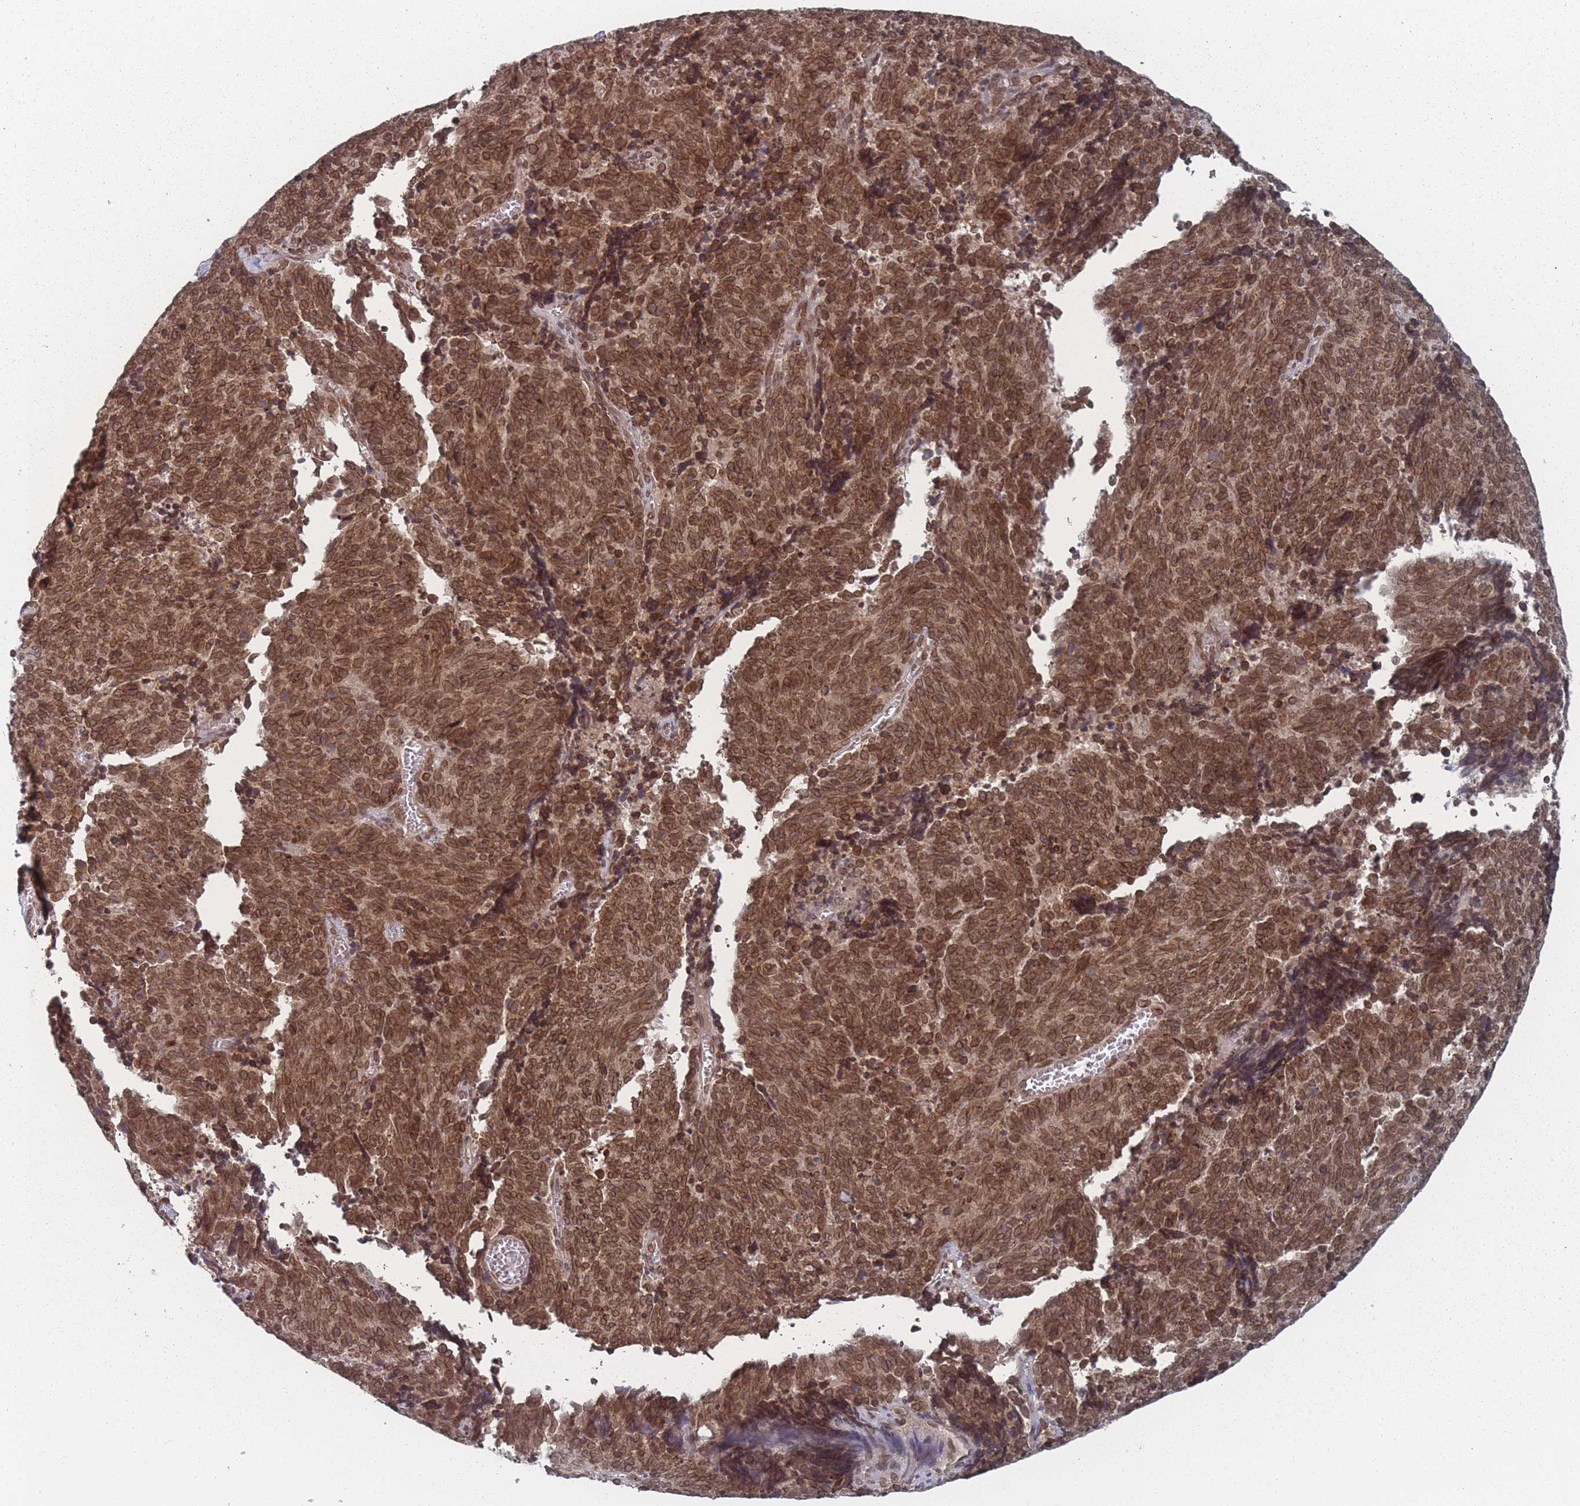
{"staining": {"intensity": "strong", "quantity": ">75%", "location": "cytoplasmic/membranous,nuclear"}, "tissue": "cervical cancer", "cell_type": "Tumor cells", "image_type": "cancer", "snomed": [{"axis": "morphology", "description": "Squamous cell carcinoma, NOS"}, {"axis": "topography", "description": "Cervix"}], "caption": "The immunohistochemical stain highlights strong cytoplasmic/membranous and nuclear staining in tumor cells of cervical squamous cell carcinoma tissue.", "gene": "TBC1D25", "patient": {"sex": "female", "age": 29}}